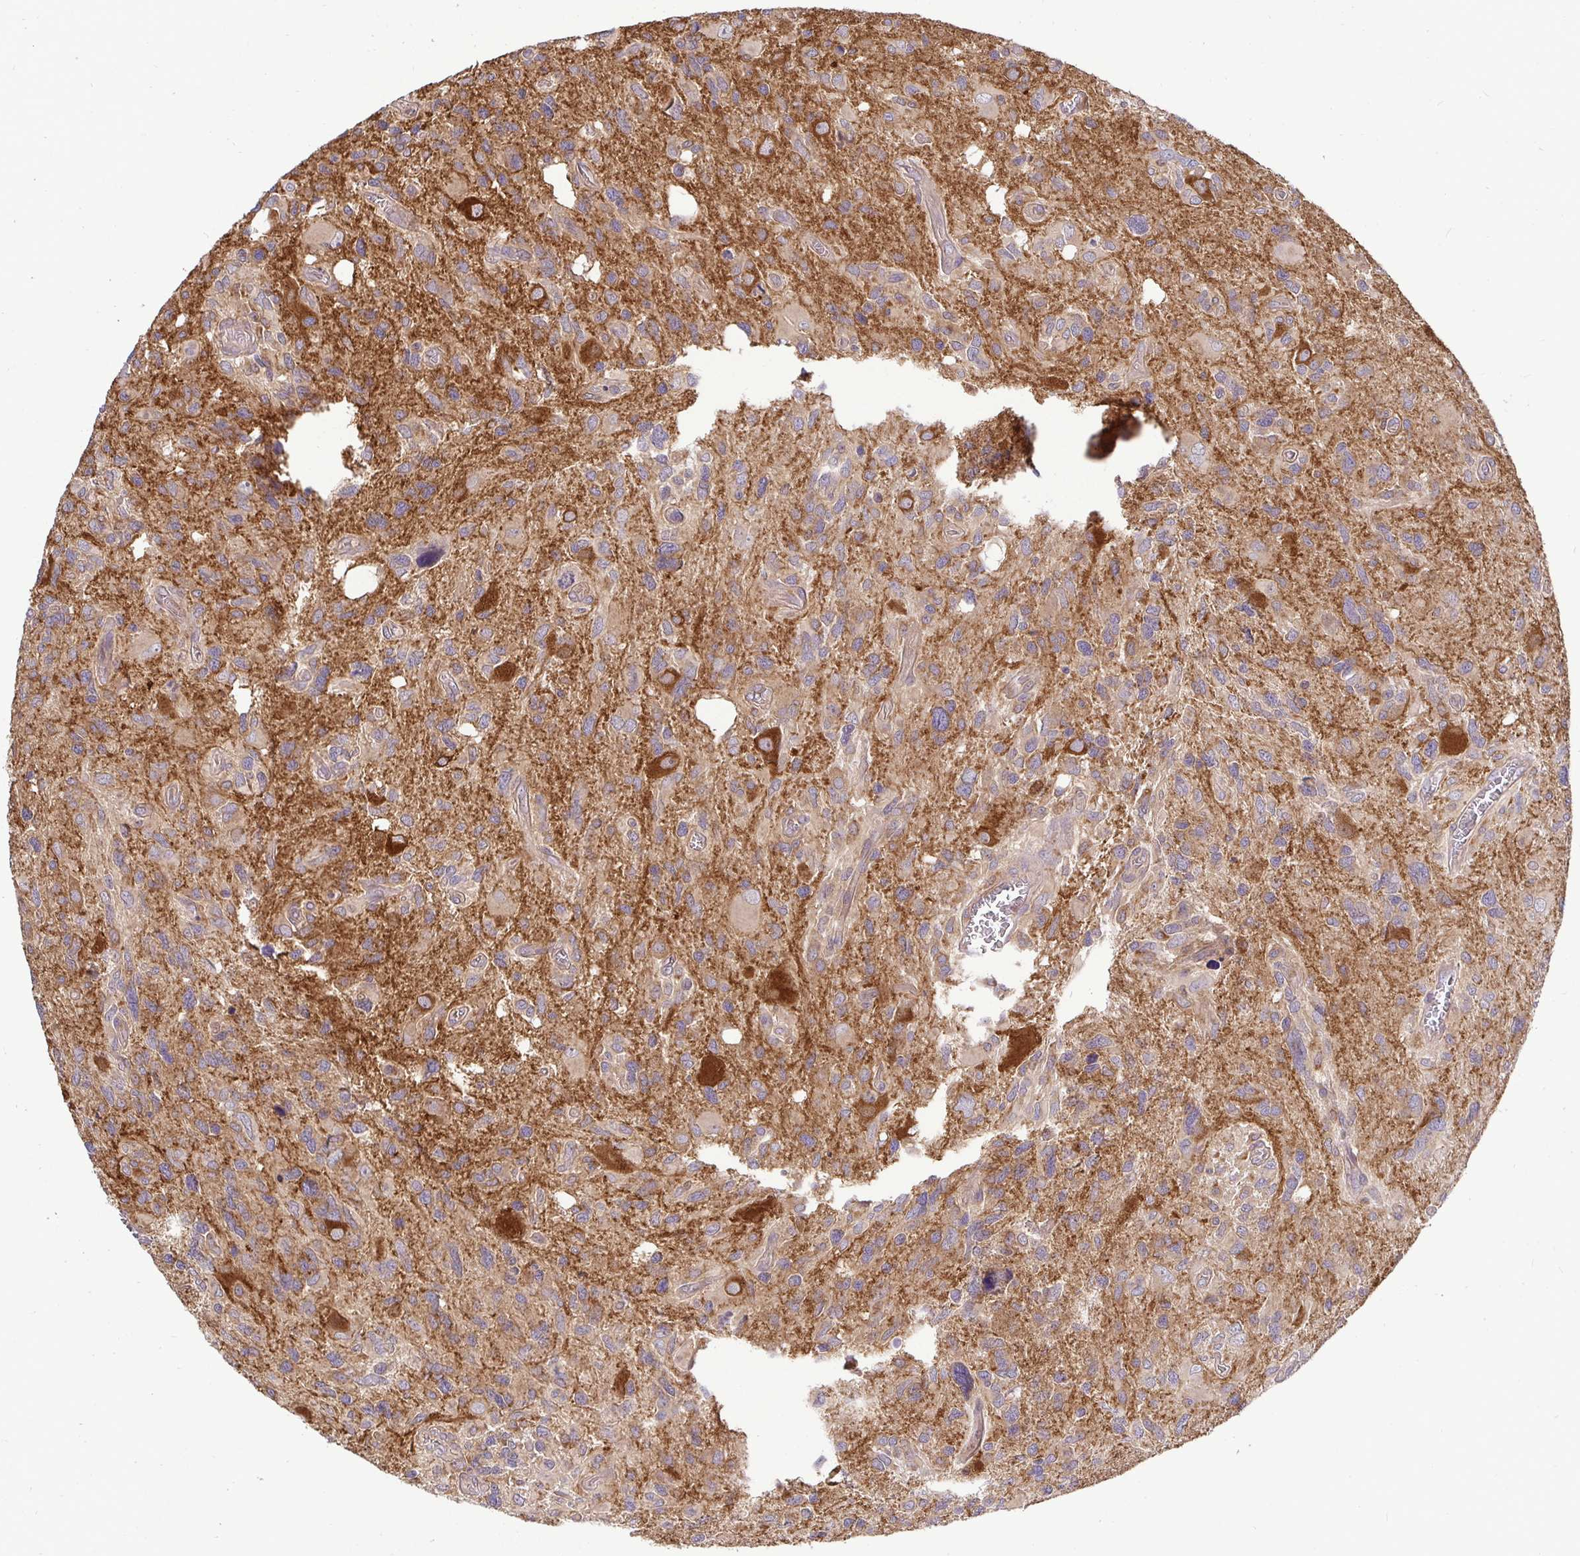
{"staining": {"intensity": "negative", "quantity": "none", "location": "none"}, "tissue": "glioma", "cell_type": "Tumor cells", "image_type": "cancer", "snomed": [{"axis": "morphology", "description": "Glioma, malignant, High grade"}, {"axis": "topography", "description": "Brain"}], "caption": "DAB (3,3'-diaminobenzidine) immunohistochemical staining of human malignant glioma (high-grade) shows no significant staining in tumor cells.", "gene": "ATP6V1F", "patient": {"sex": "male", "age": 49}}